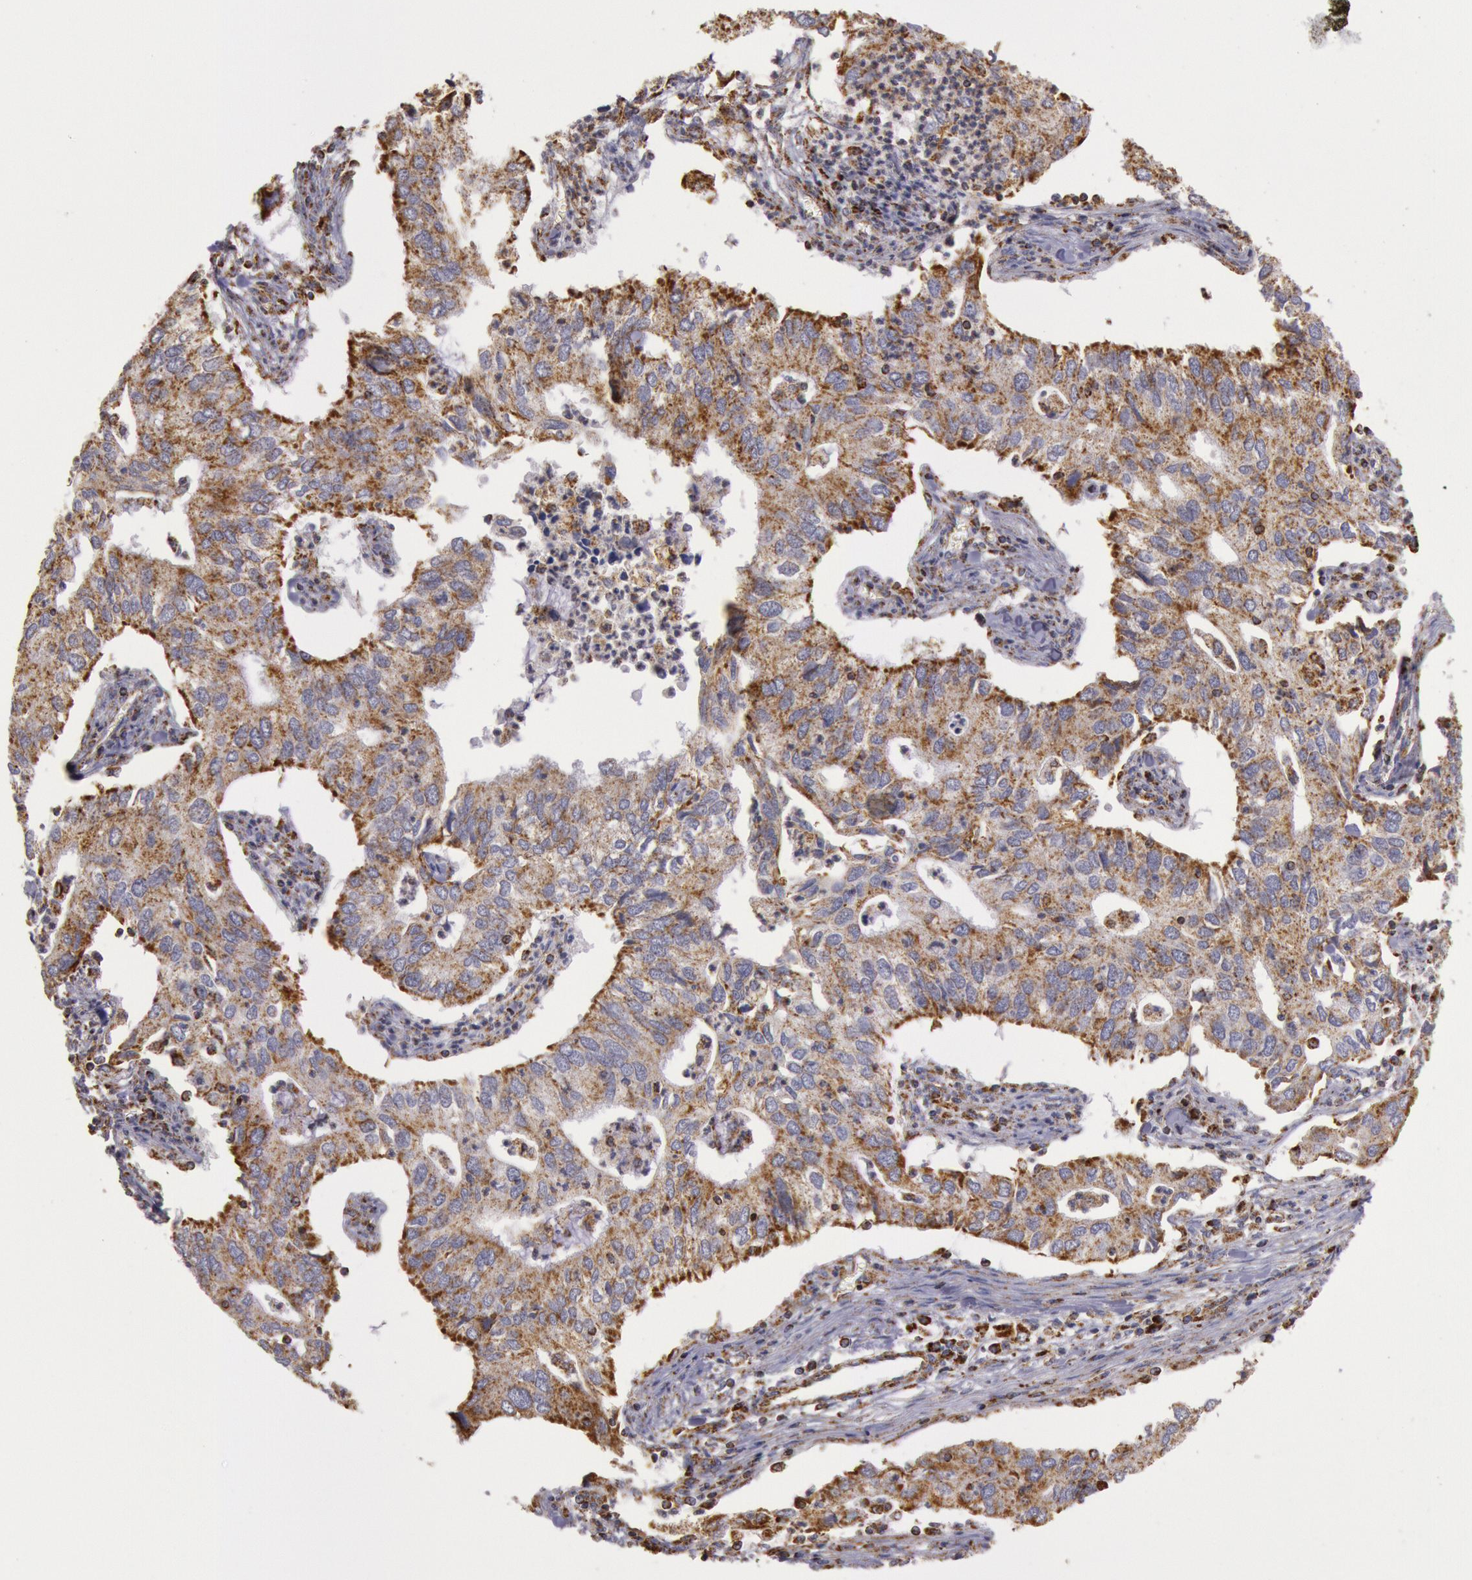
{"staining": {"intensity": "moderate", "quantity": ">75%", "location": "cytoplasmic/membranous"}, "tissue": "lung cancer", "cell_type": "Tumor cells", "image_type": "cancer", "snomed": [{"axis": "morphology", "description": "Adenocarcinoma, NOS"}, {"axis": "topography", "description": "Lung"}], "caption": "Protein analysis of lung adenocarcinoma tissue exhibits moderate cytoplasmic/membranous expression in about >75% of tumor cells.", "gene": "CYC1", "patient": {"sex": "male", "age": 48}}